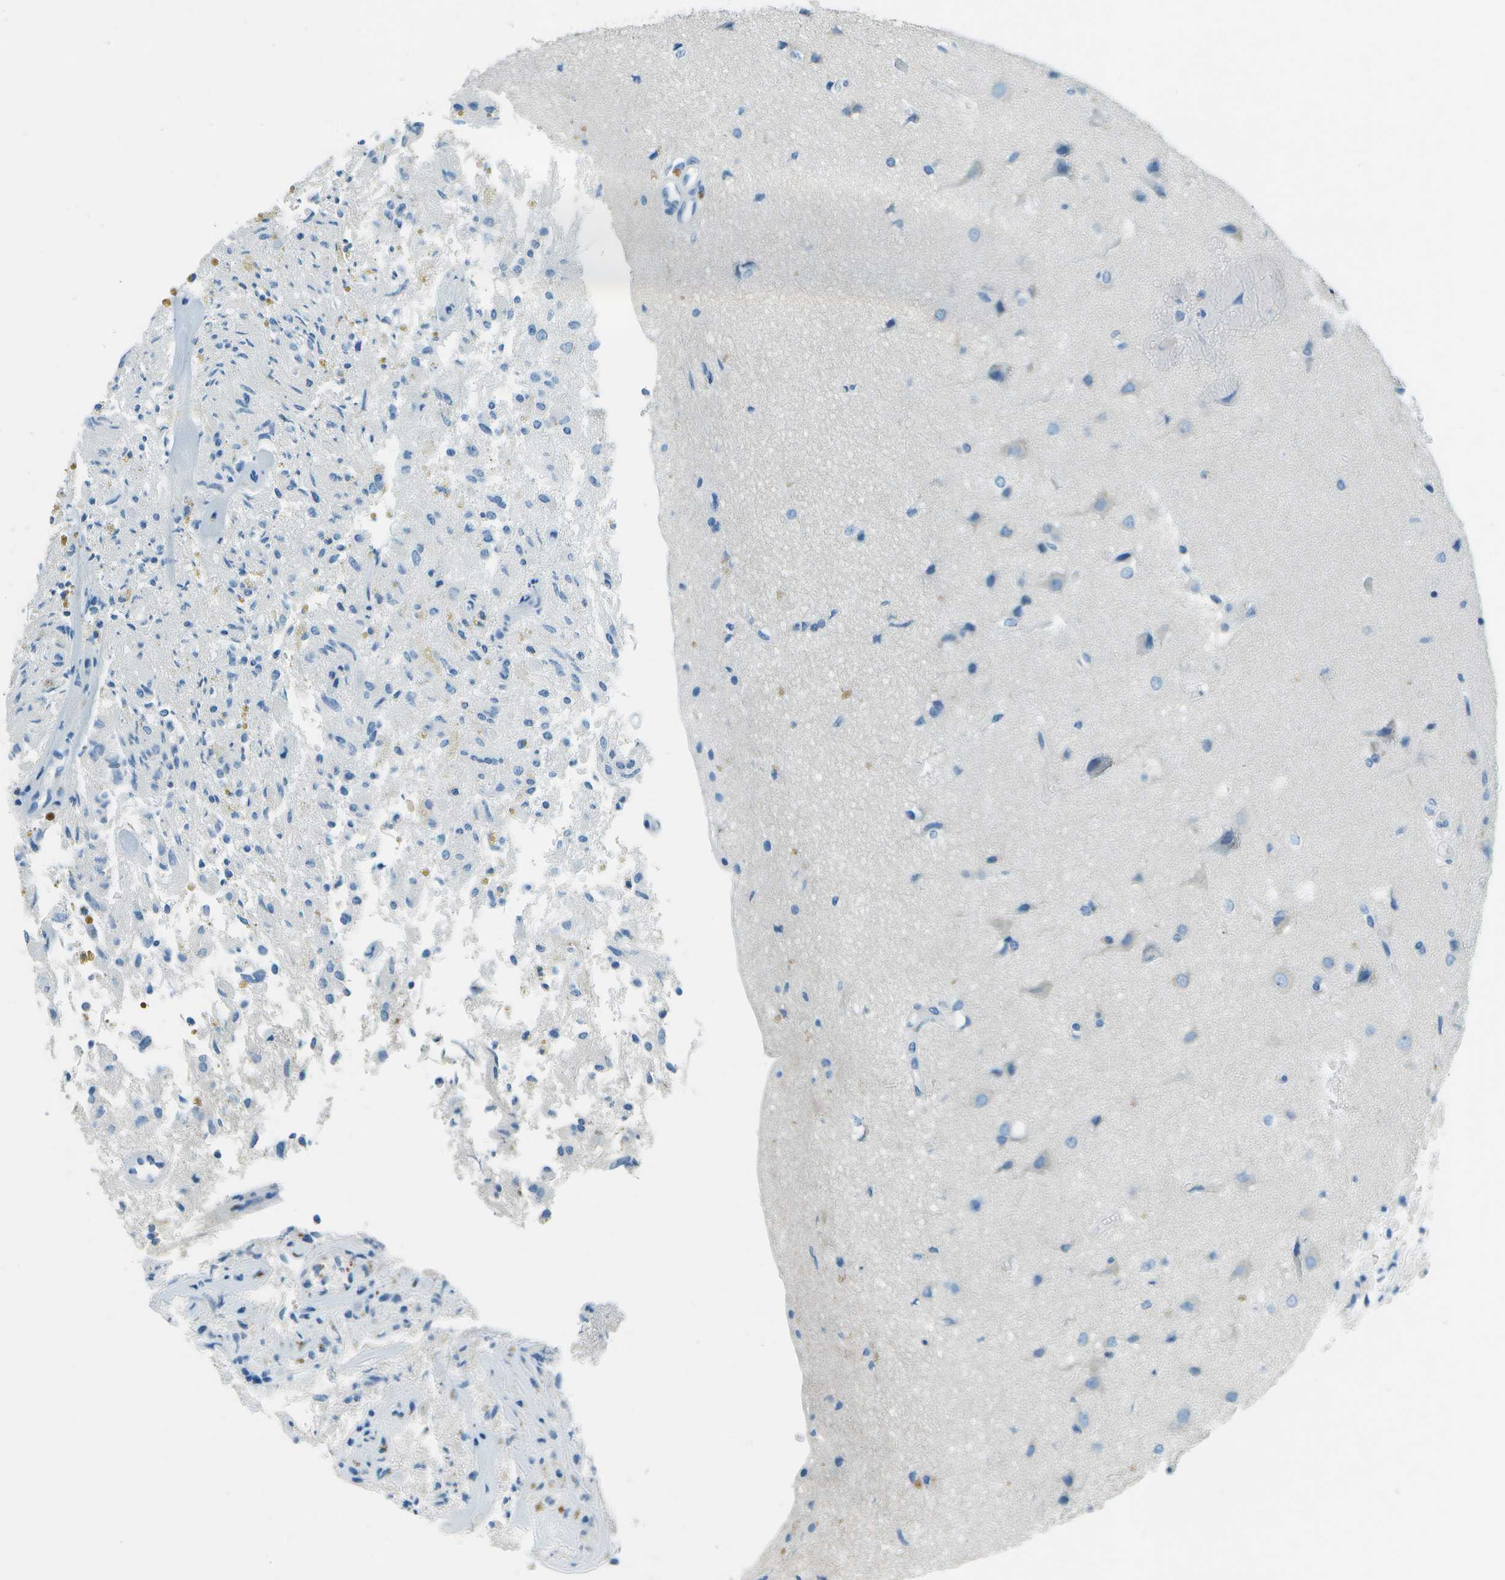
{"staining": {"intensity": "negative", "quantity": "none", "location": "none"}, "tissue": "glioma", "cell_type": "Tumor cells", "image_type": "cancer", "snomed": [{"axis": "morphology", "description": "Glioma, malignant, High grade"}, {"axis": "topography", "description": "Brain"}], "caption": "A photomicrograph of malignant glioma (high-grade) stained for a protein shows no brown staining in tumor cells. (Immunohistochemistry (ihc), brightfield microscopy, high magnification).", "gene": "SLC16A10", "patient": {"sex": "female", "age": 59}}